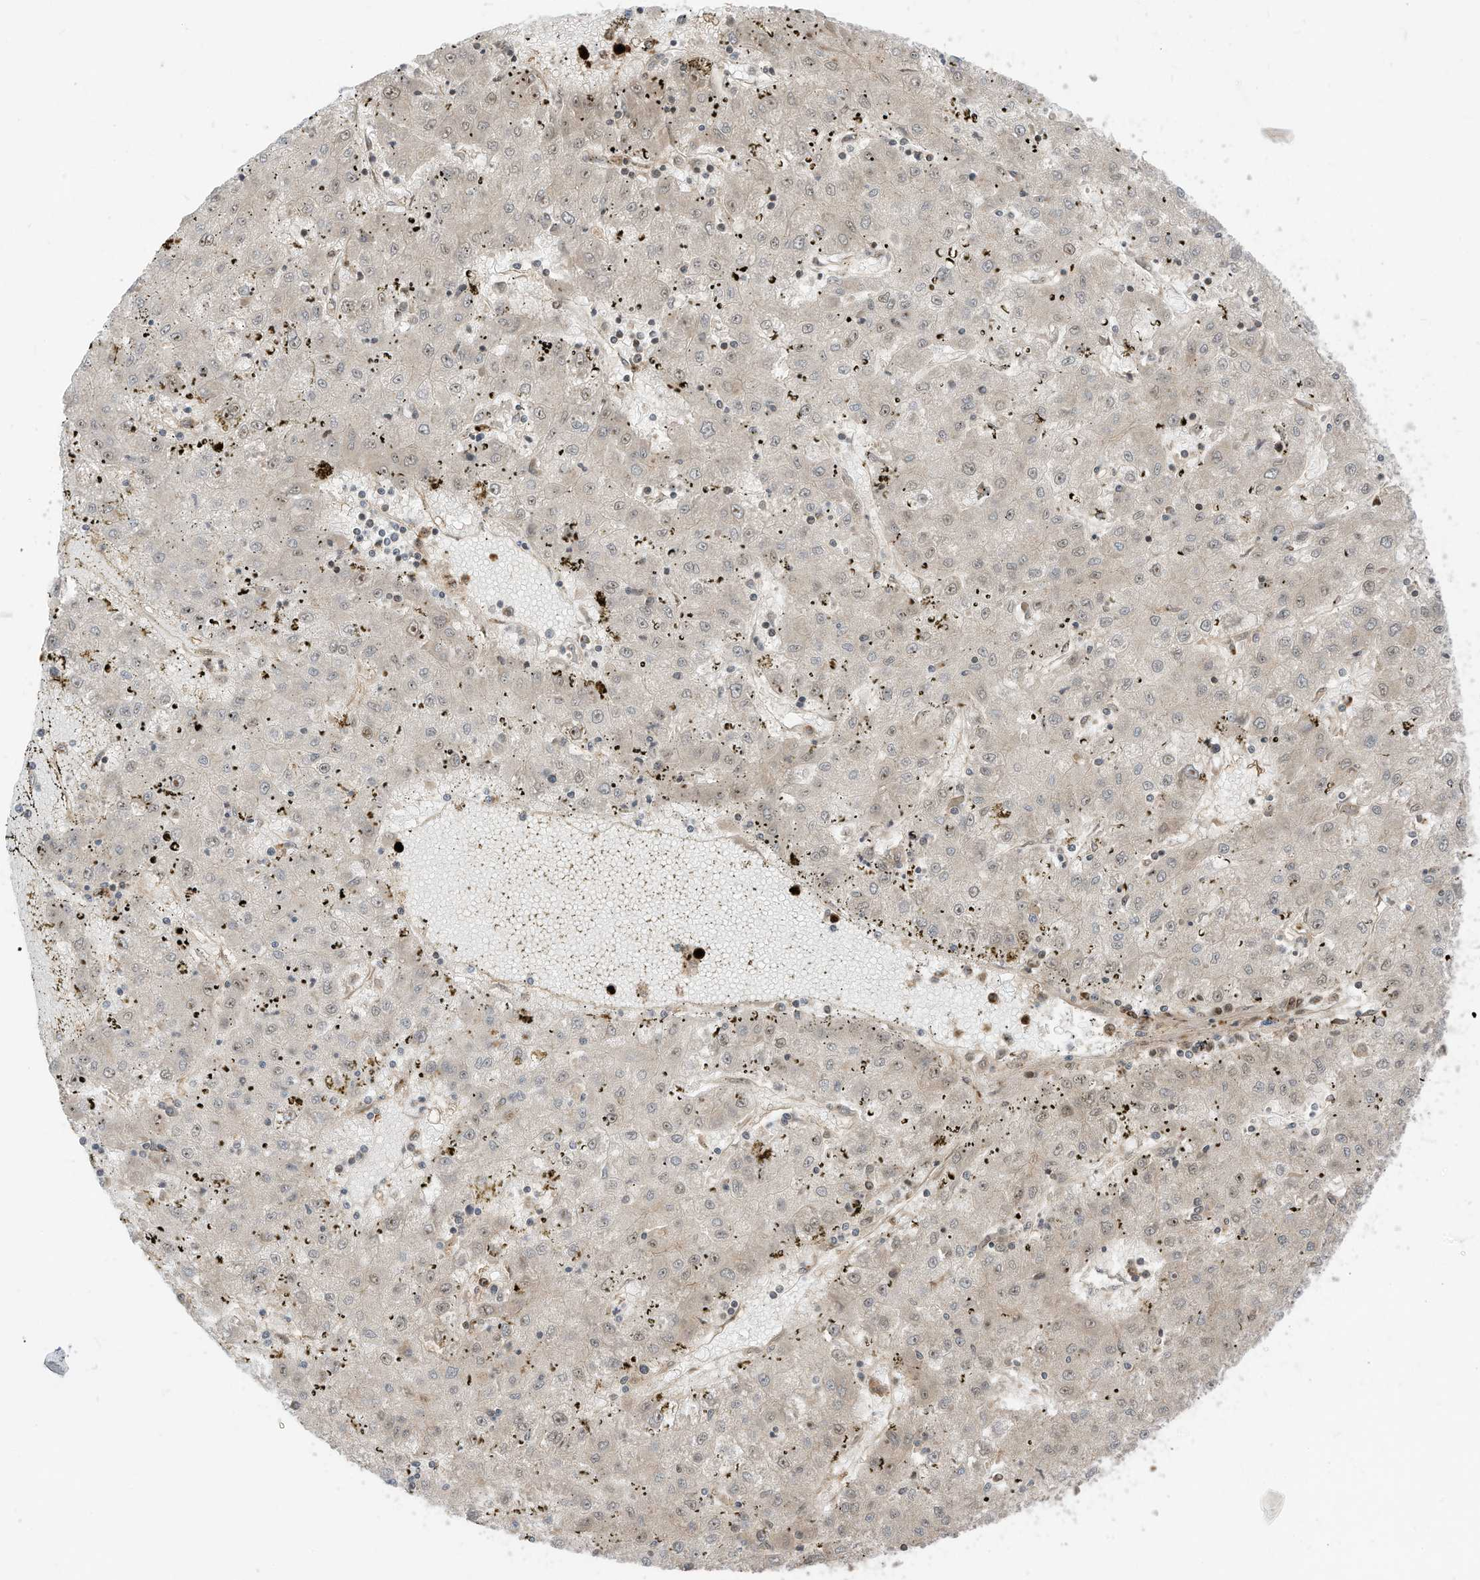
{"staining": {"intensity": "negative", "quantity": "none", "location": "none"}, "tissue": "liver cancer", "cell_type": "Tumor cells", "image_type": "cancer", "snomed": [{"axis": "morphology", "description": "Carcinoma, Hepatocellular, NOS"}, {"axis": "topography", "description": "Liver"}], "caption": "An immunohistochemistry (IHC) image of liver hepatocellular carcinoma is shown. There is no staining in tumor cells of liver hepatocellular carcinoma.", "gene": "CNKSR1", "patient": {"sex": "male", "age": 72}}